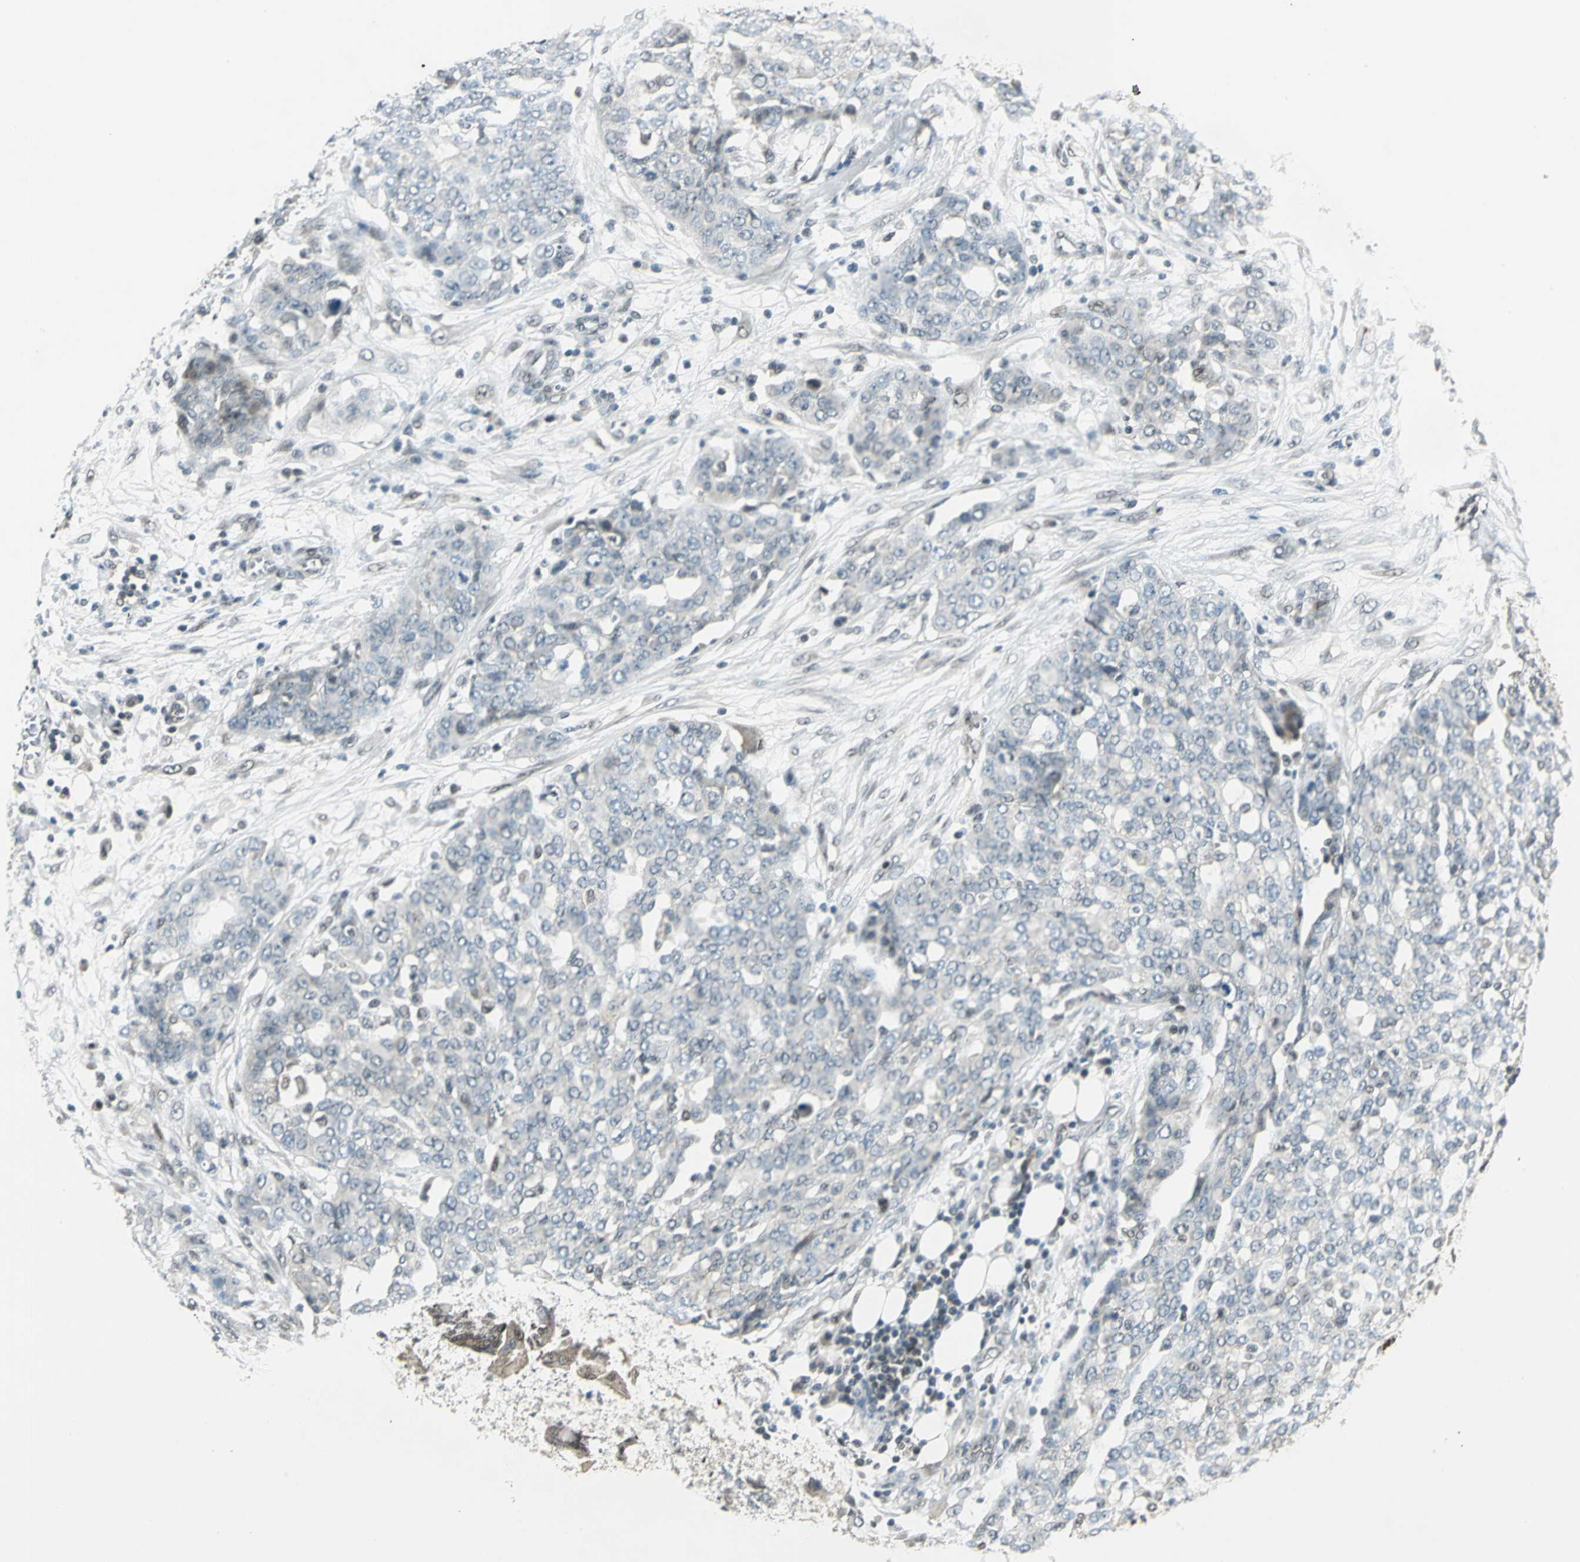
{"staining": {"intensity": "negative", "quantity": "none", "location": "none"}, "tissue": "ovarian cancer", "cell_type": "Tumor cells", "image_type": "cancer", "snomed": [{"axis": "morphology", "description": "Cystadenocarcinoma, serous, NOS"}, {"axis": "topography", "description": "Soft tissue"}, {"axis": "topography", "description": "Ovary"}], "caption": "Serous cystadenocarcinoma (ovarian) stained for a protein using immunohistochemistry (IHC) exhibits no expression tumor cells.", "gene": "RAD17", "patient": {"sex": "female", "age": 57}}